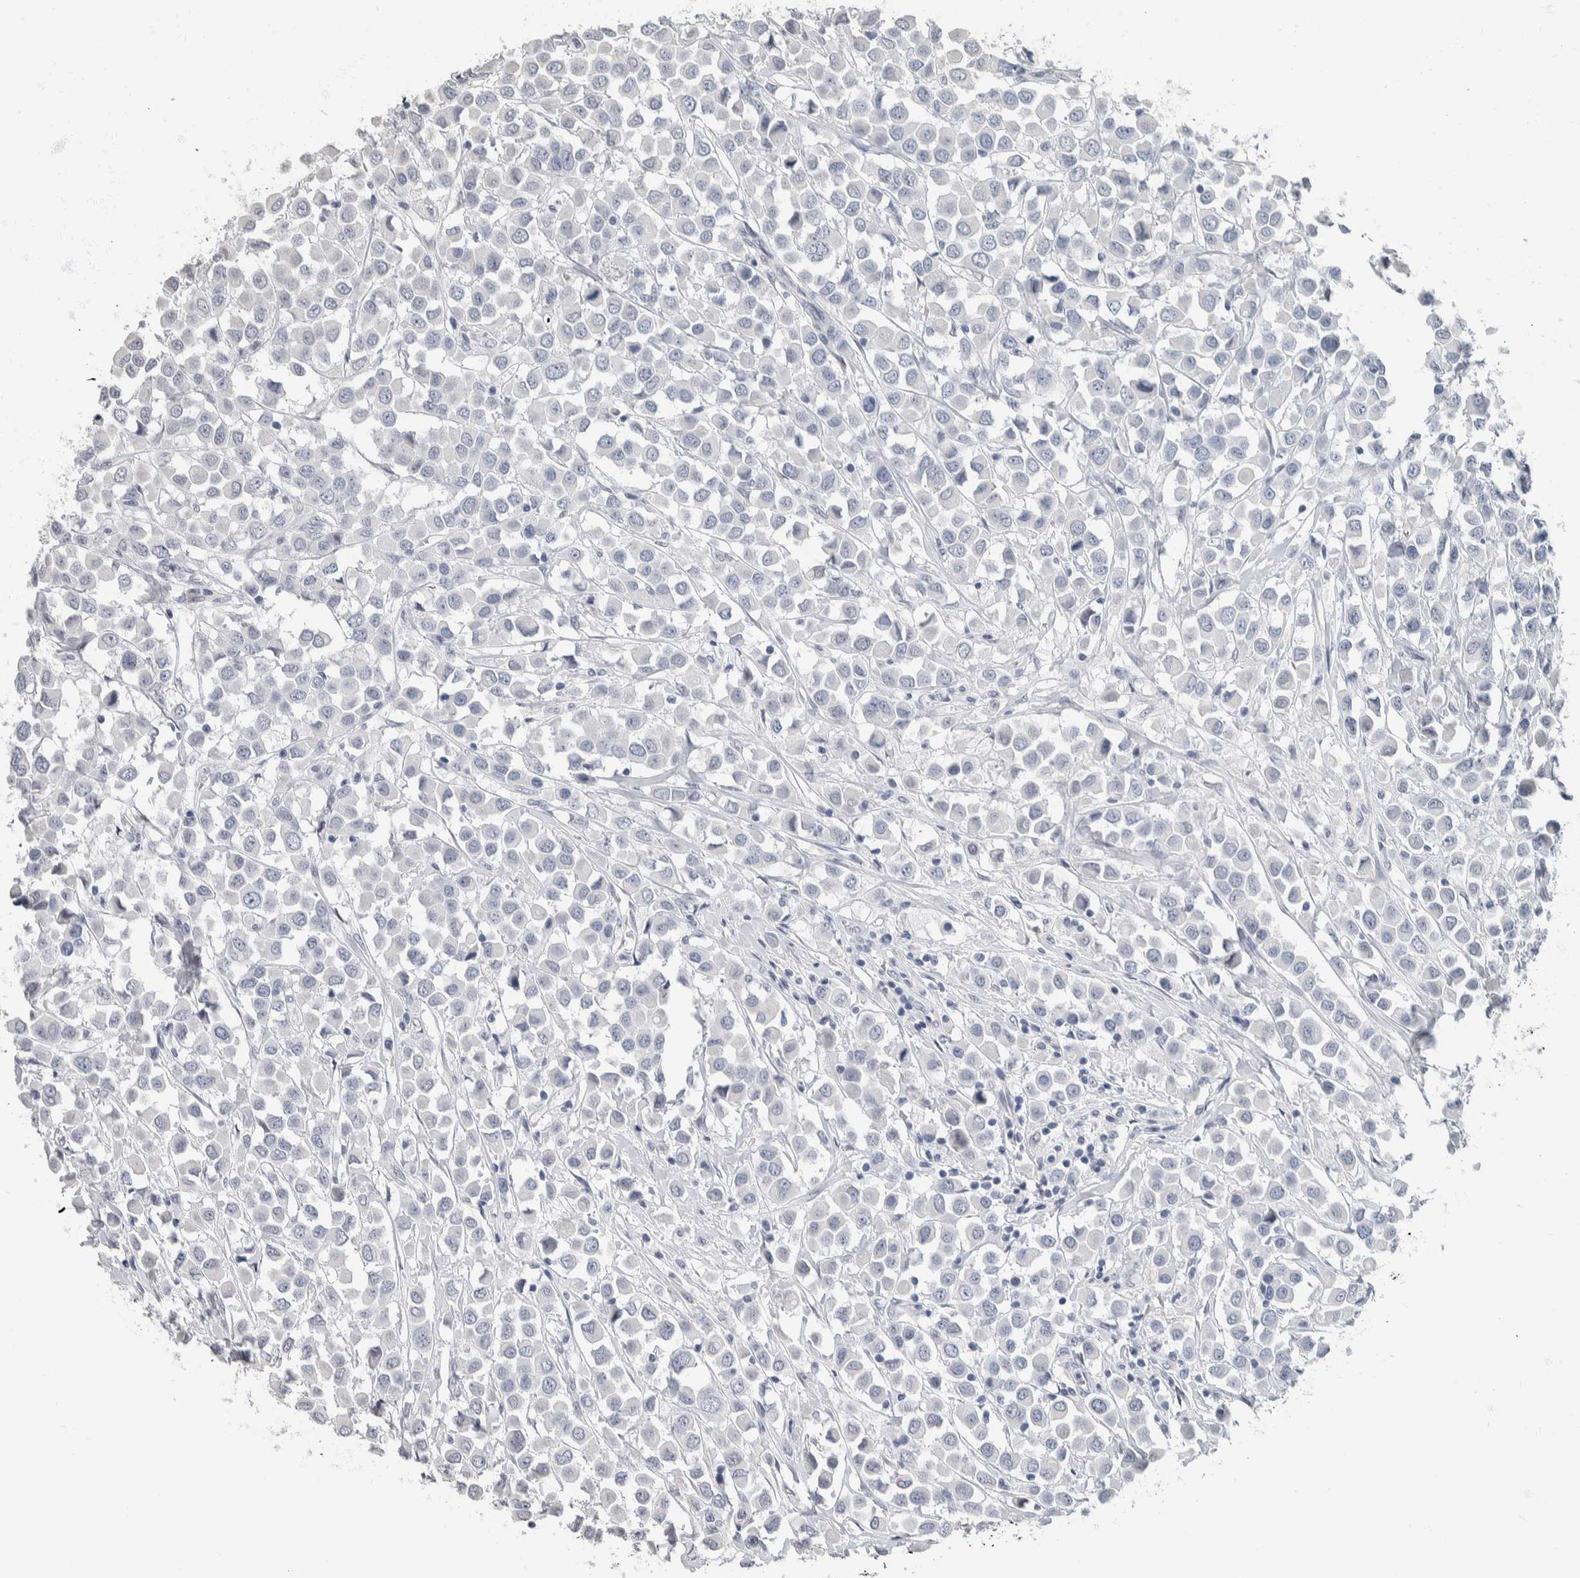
{"staining": {"intensity": "negative", "quantity": "none", "location": "none"}, "tissue": "breast cancer", "cell_type": "Tumor cells", "image_type": "cancer", "snomed": [{"axis": "morphology", "description": "Duct carcinoma"}, {"axis": "topography", "description": "Breast"}], "caption": "The IHC micrograph has no significant positivity in tumor cells of breast cancer (intraductal carcinoma) tissue.", "gene": "NEFM", "patient": {"sex": "female", "age": 61}}